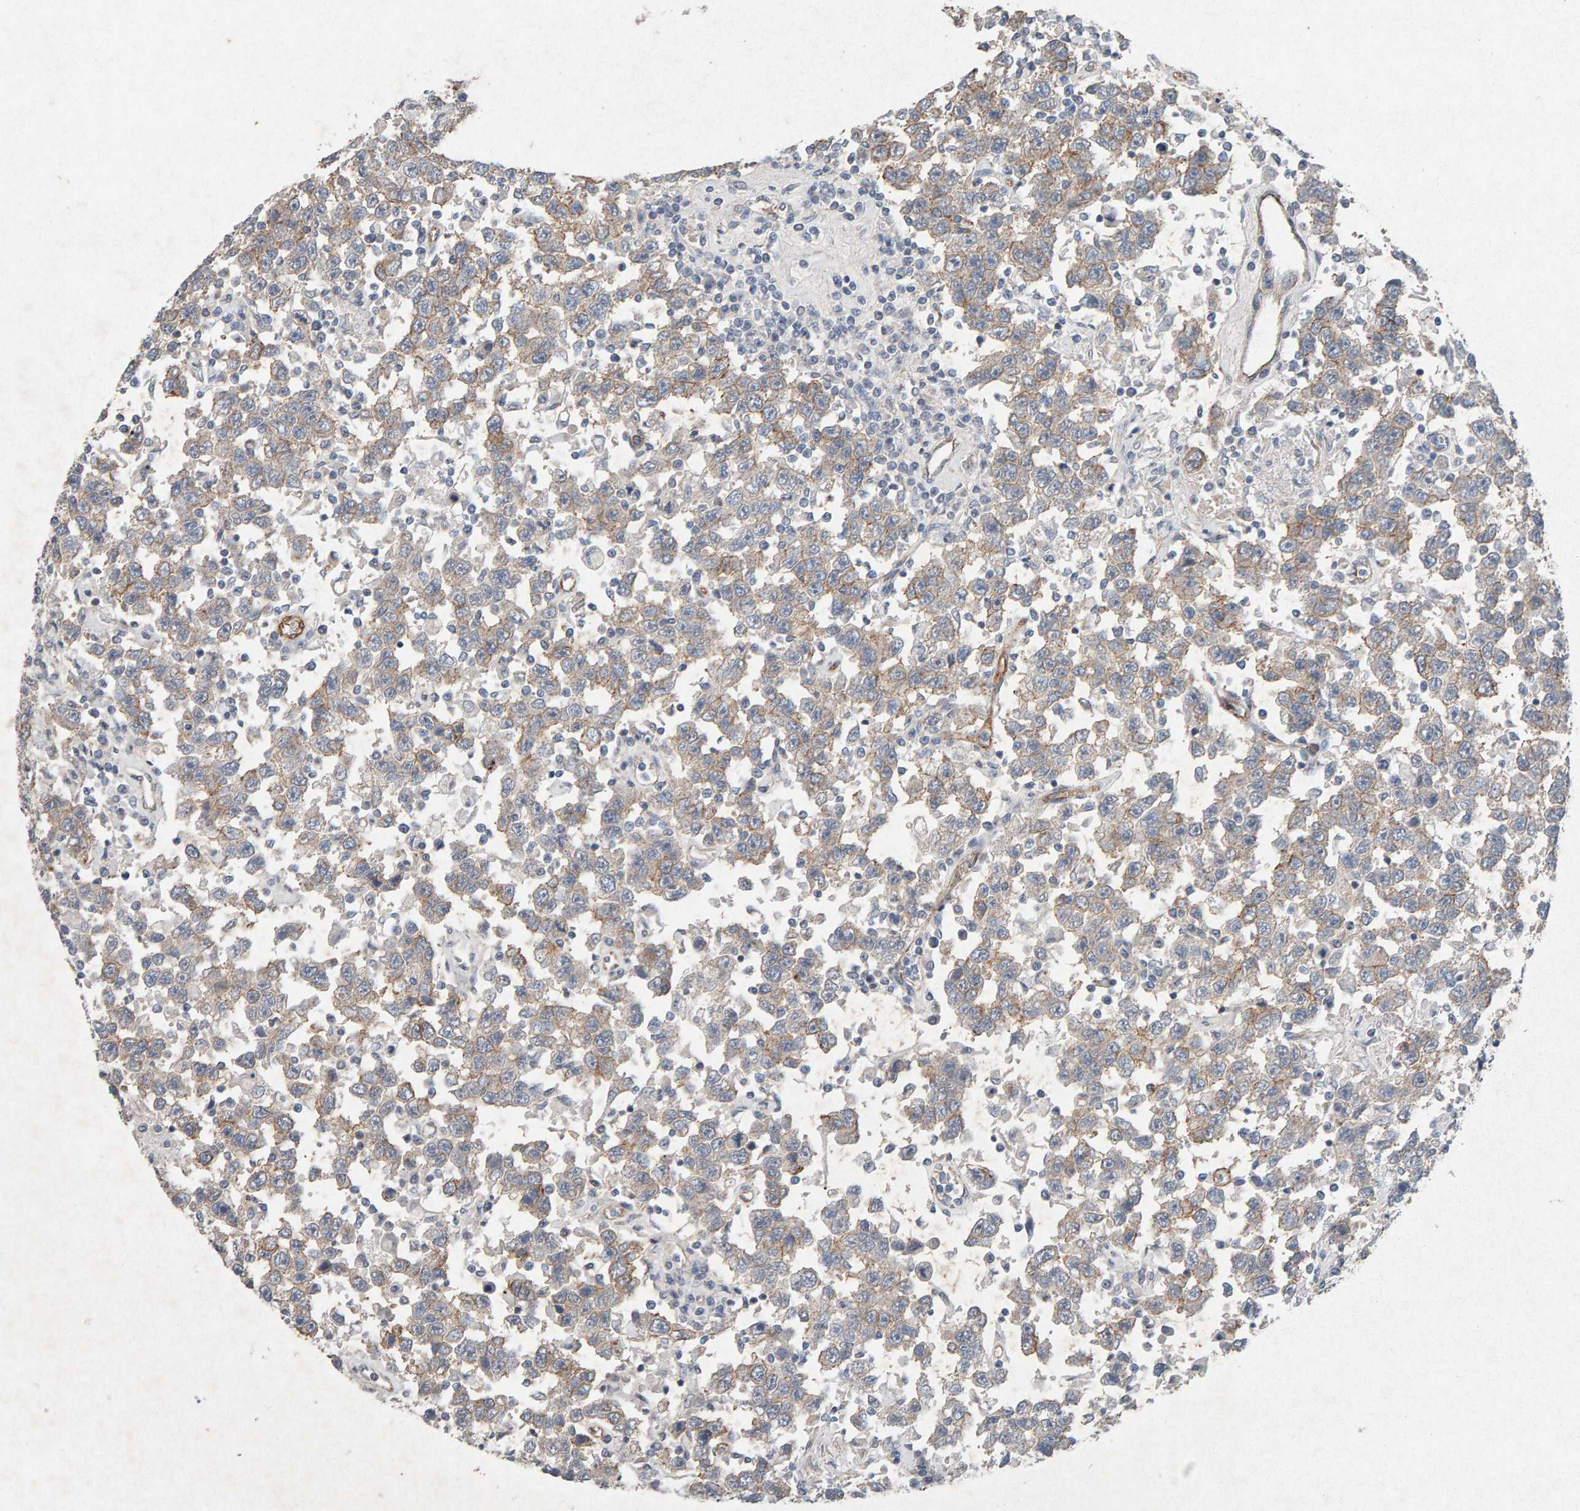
{"staining": {"intensity": "weak", "quantity": ">75%", "location": "cytoplasmic/membranous"}, "tissue": "testis cancer", "cell_type": "Tumor cells", "image_type": "cancer", "snomed": [{"axis": "morphology", "description": "Seminoma, NOS"}, {"axis": "topography", "description": "Testis"}], "caption": "Tumor cells reveal low levels of weak cytoplasmic/membranous staining in about >75% of cells in human testis cancer.", "gene": "PTPRM", "patient": {"sex": "male", "age": 41}}